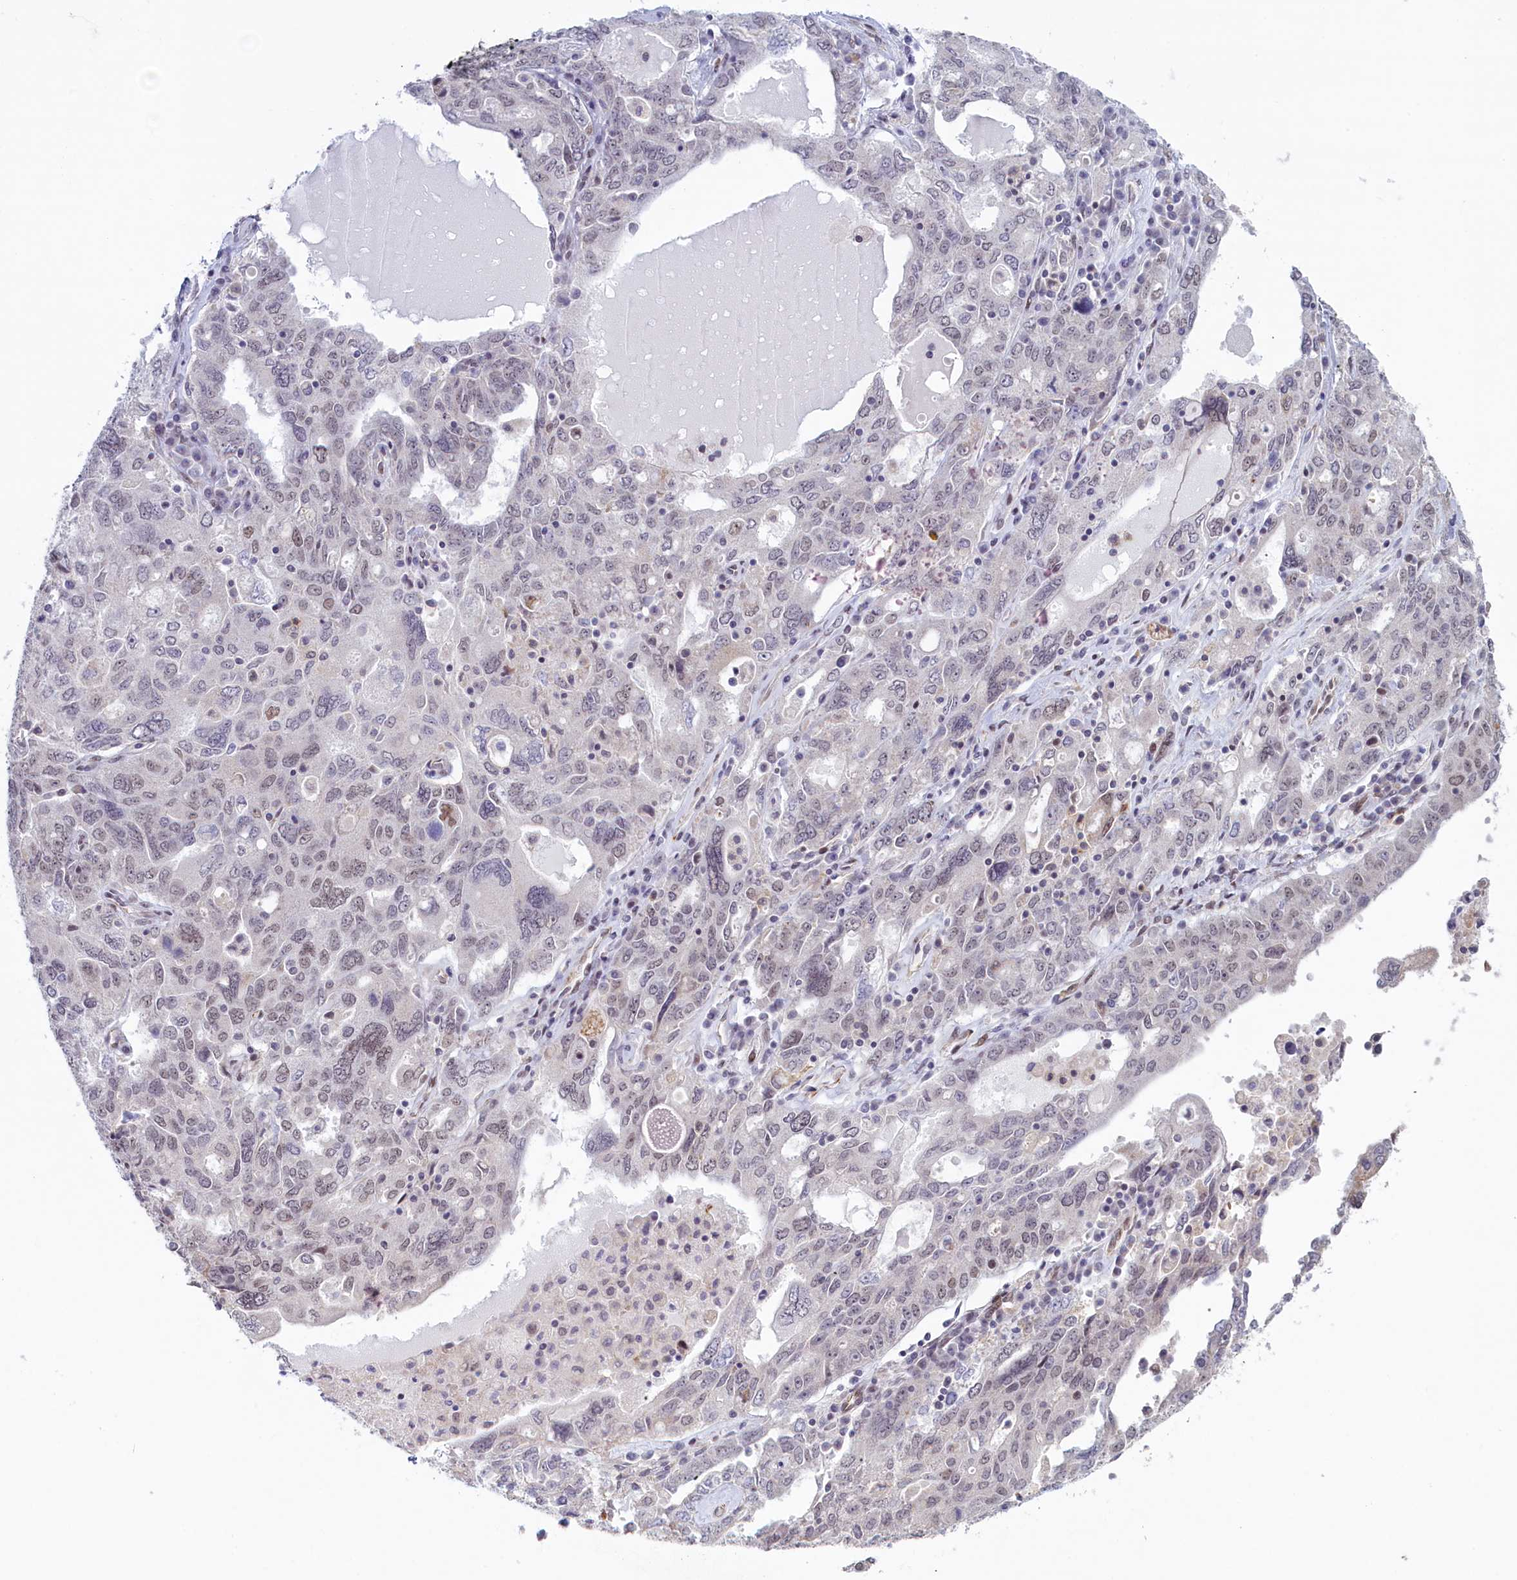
{"staining": {"intensity": "weak", "quantity": "<25%", "location": "nuclear"}, "tissue": "ovarian cancer", "cell_type": "Tumor cells", "image_type": "cancer", "snomed": [{"axis": "morphology", "description": "Carcinoma, endometroid"}, {"axis": "topography", "description": "Ovary"}], "caption": "There is no significant staining in tumor cells of ovarian cancer (endometroid carcinoma).", "gene": "ATF7IP2", "patient": {"sex": "female", "age": 62}}